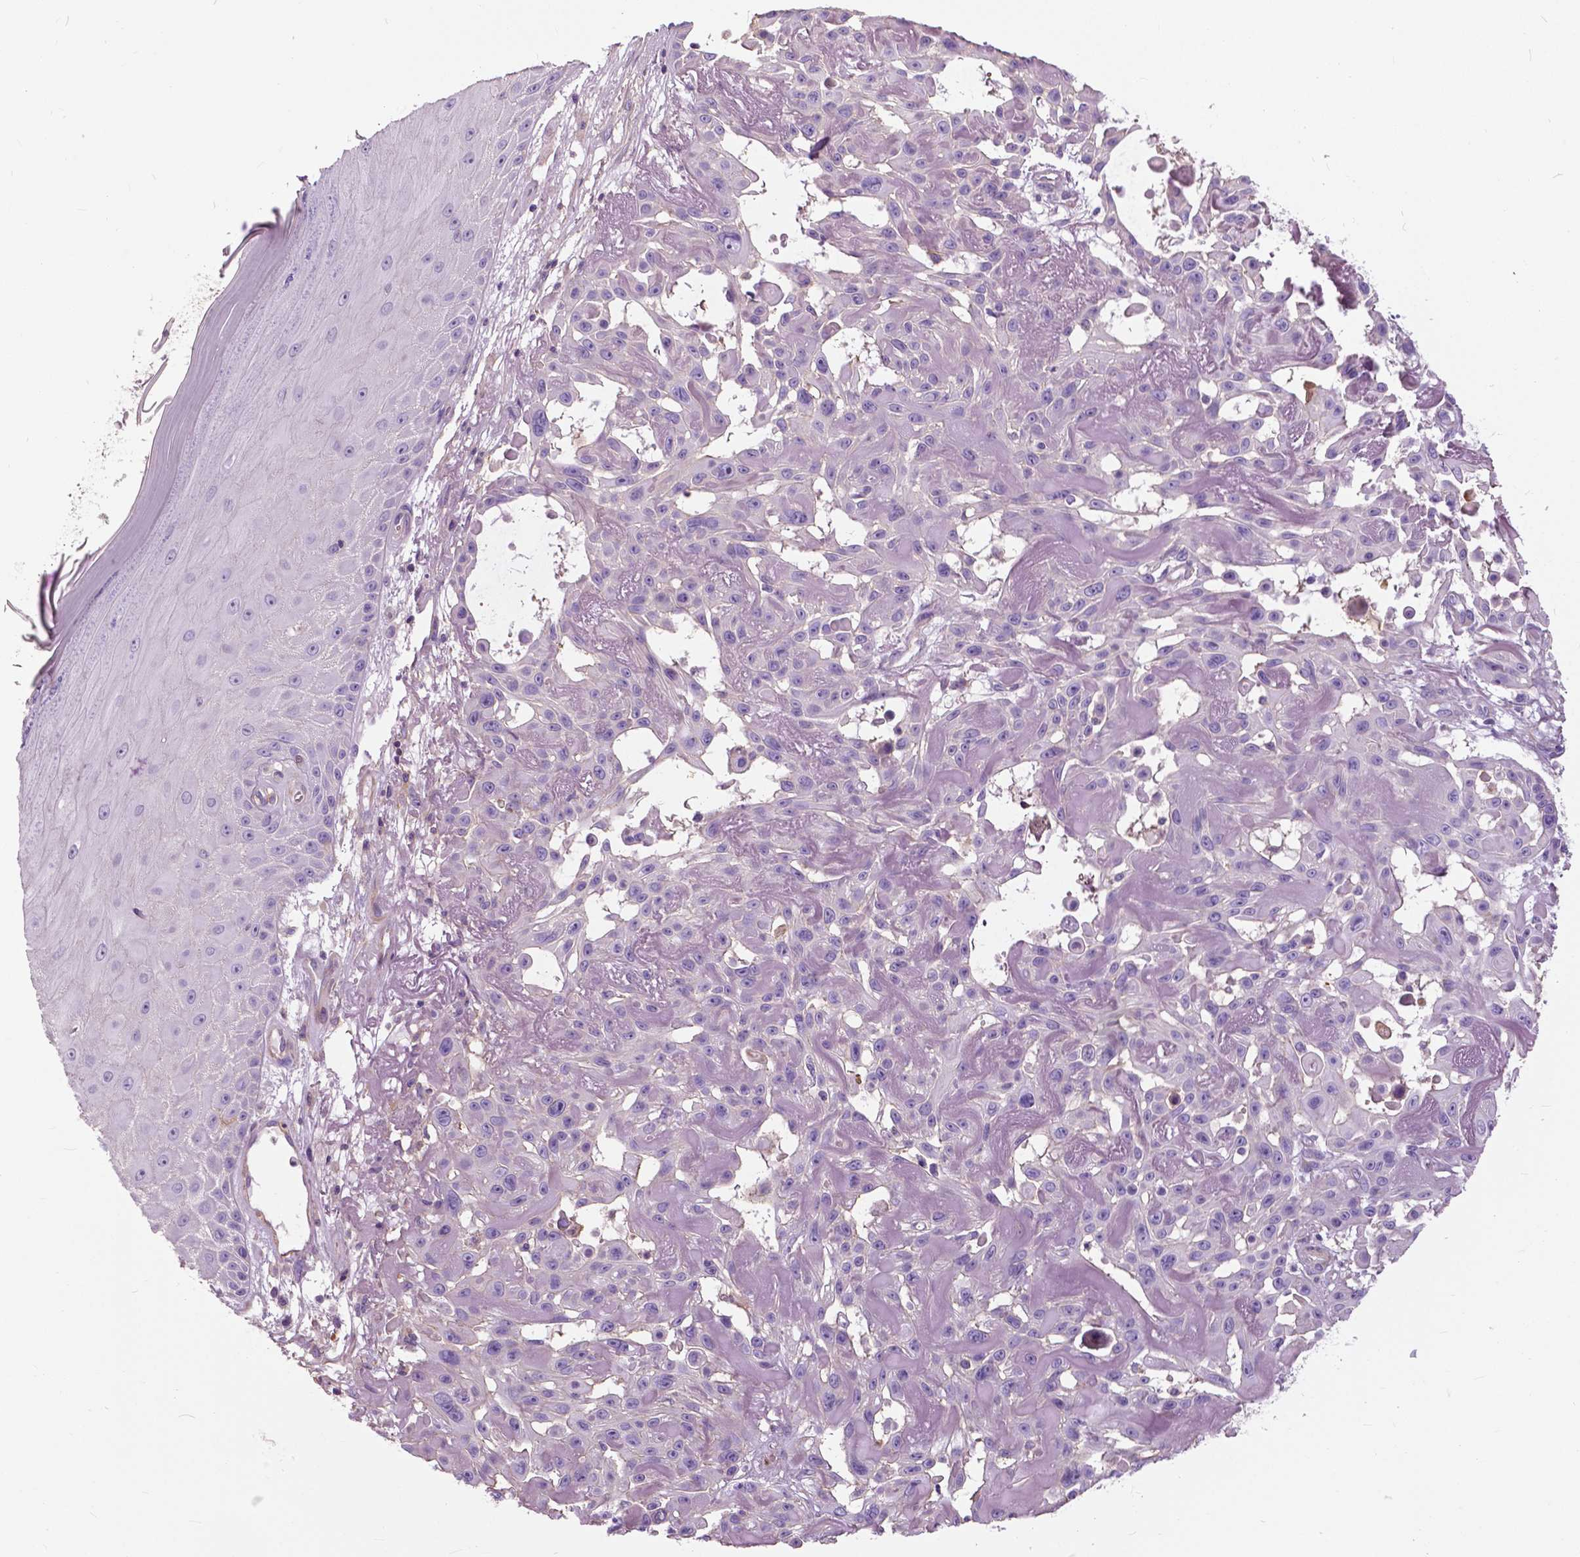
{"staining": {"intensity": "negative", "quantity": "none", "location": "none"}, "tissue": "skin cancer", "cell_type": "Tumor cells", "image_type": "cancer", "snomed": [{"axis": "morphology", "description": "Squamous cell carcinoma, NOS"}, {"axis": "topography", "description": "Skin"}], "caption": "DAB immunohistochemical staining of human skin cancer (squamous cell carcinoma) displays no significant staining in tumor cells. (DAB (3,3'-diaminobenzidine) immunohistochemistry (IHC) with hematoxylin counter stain).", "gene": "ANXA13", "patient": {"sex": "male", "age": 91}}